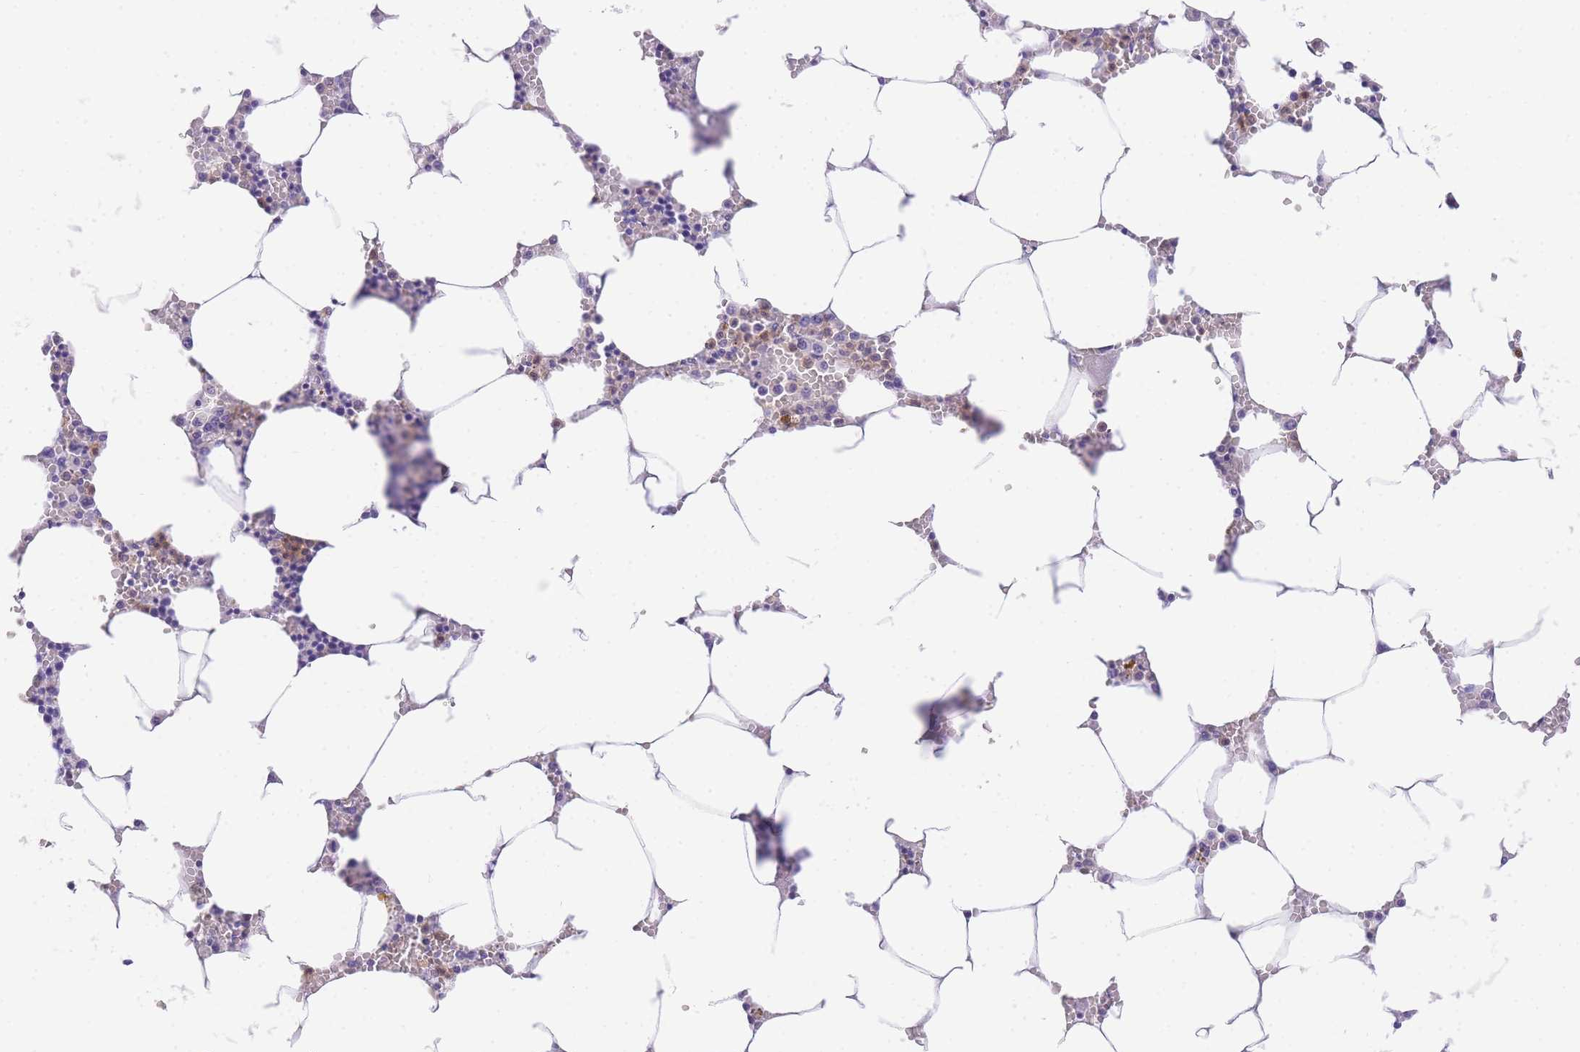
{"staining": {"intensity": "negative", "quantity": "none", "location": "none"}, "tissue": "bone marrow", "cell_type": "Hematopoietic cells", "image_type": "normal", "snomed": [{"axis": "morphology", "description": "Normal tissue, NOS"}, {"axis": "topography", "description": "Bone marrow"}], "caption": "This is a photomicrograph of immunohistochemistry (IHC) staining of benign bone marrow, which shows no staining in hematopoietic cells.", "gene": "EPN2", "patient": {"sex": "male", "age": 70}}